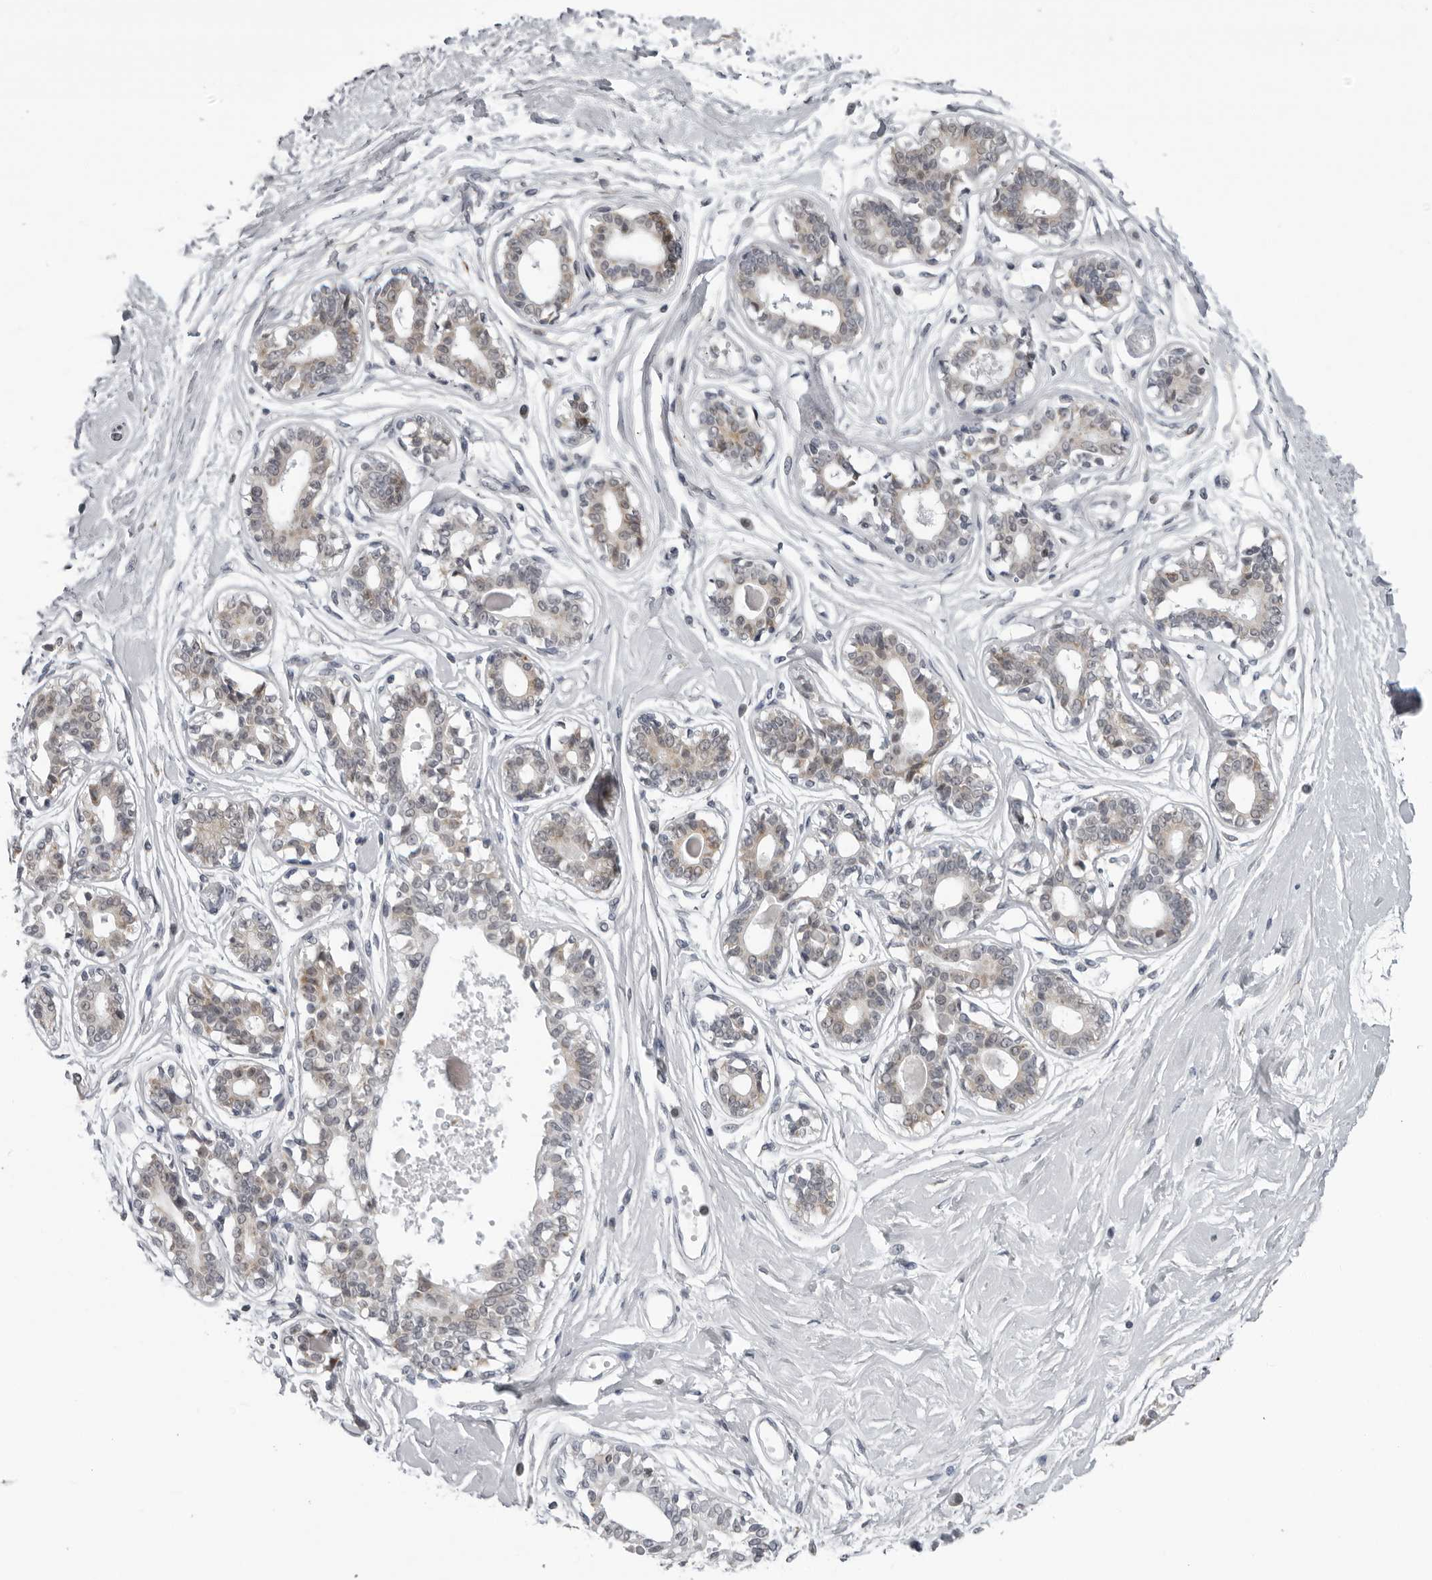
{"staining": {"intensity": "negative", "quantity": "none", "location": "none"}, "tissue": "breast", "cell_type": "Adipocytes", "image_type": "normal", "snomed": [{"axis": "morphology", "description": "Normal tissue, NOS"}, {"axis": "topography", "description": "Breast"}], "caption": "Adipocytes show no significant protein staining in benign breast.", "gene": "RTCA", "patient": {"sex": "female", "age": 45}}